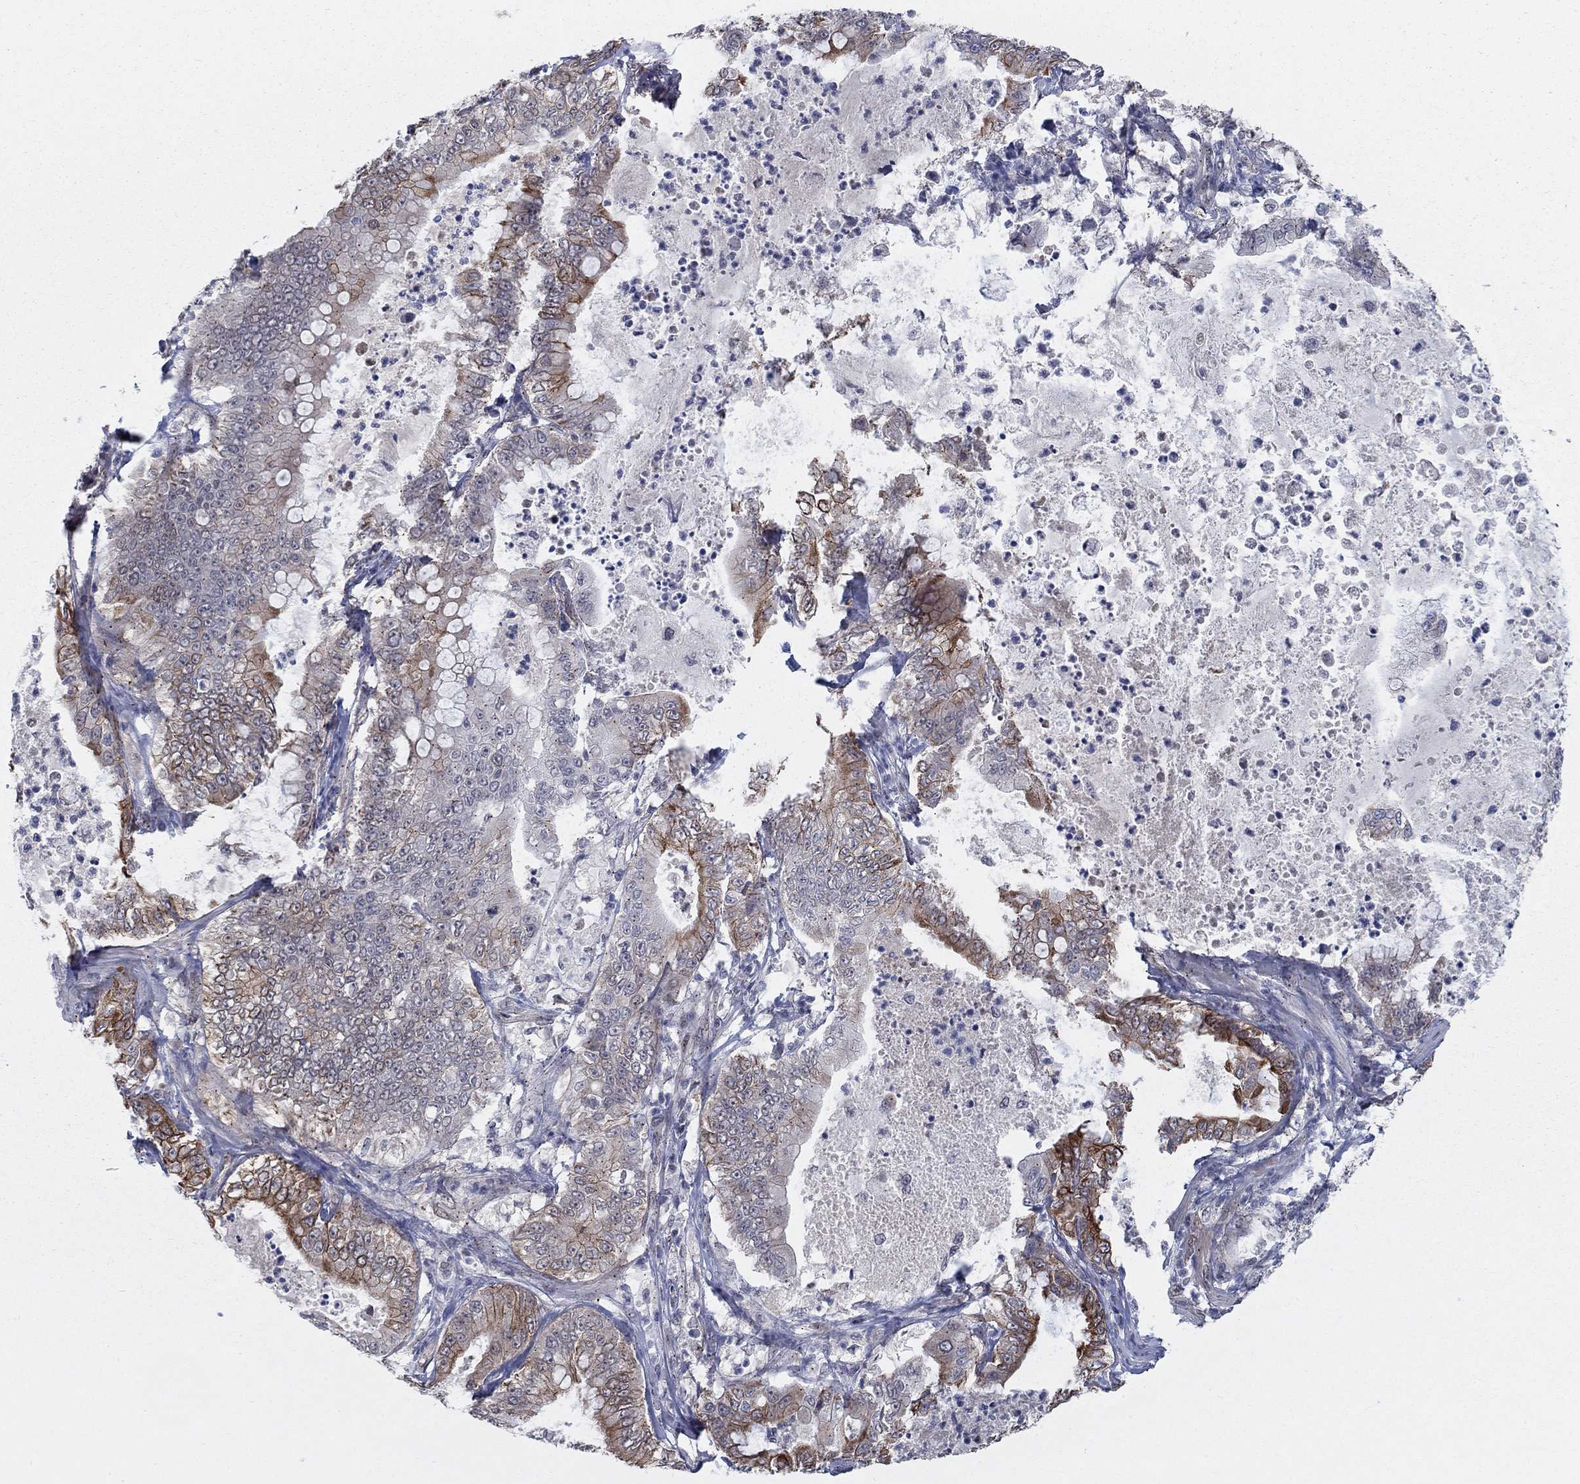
{"staining": {"intensity": "strong", "quantity": "25%-75%", "location": "cytoplasmic/membranous"}, "tissue": "pancreatic cancer", "cell_type": "Tumor cells", "image_type": "cancer", "snomed": [{"axis": "morphology", "description": "Adenocarcinoma, NOS"}, {"axis": "topography", "description": "Pancreas"}], "caption": "IHC (DAB (3,3'-diaminobenzidine)) staining of human adenocarcinoma (pancreatic) exhibits strong cytoplasmic/membranous protein staining in approximately 25%-75% of tumor cells.", "gene": "SH3RF1", "patient": {"sex": "male", "age": 71}}